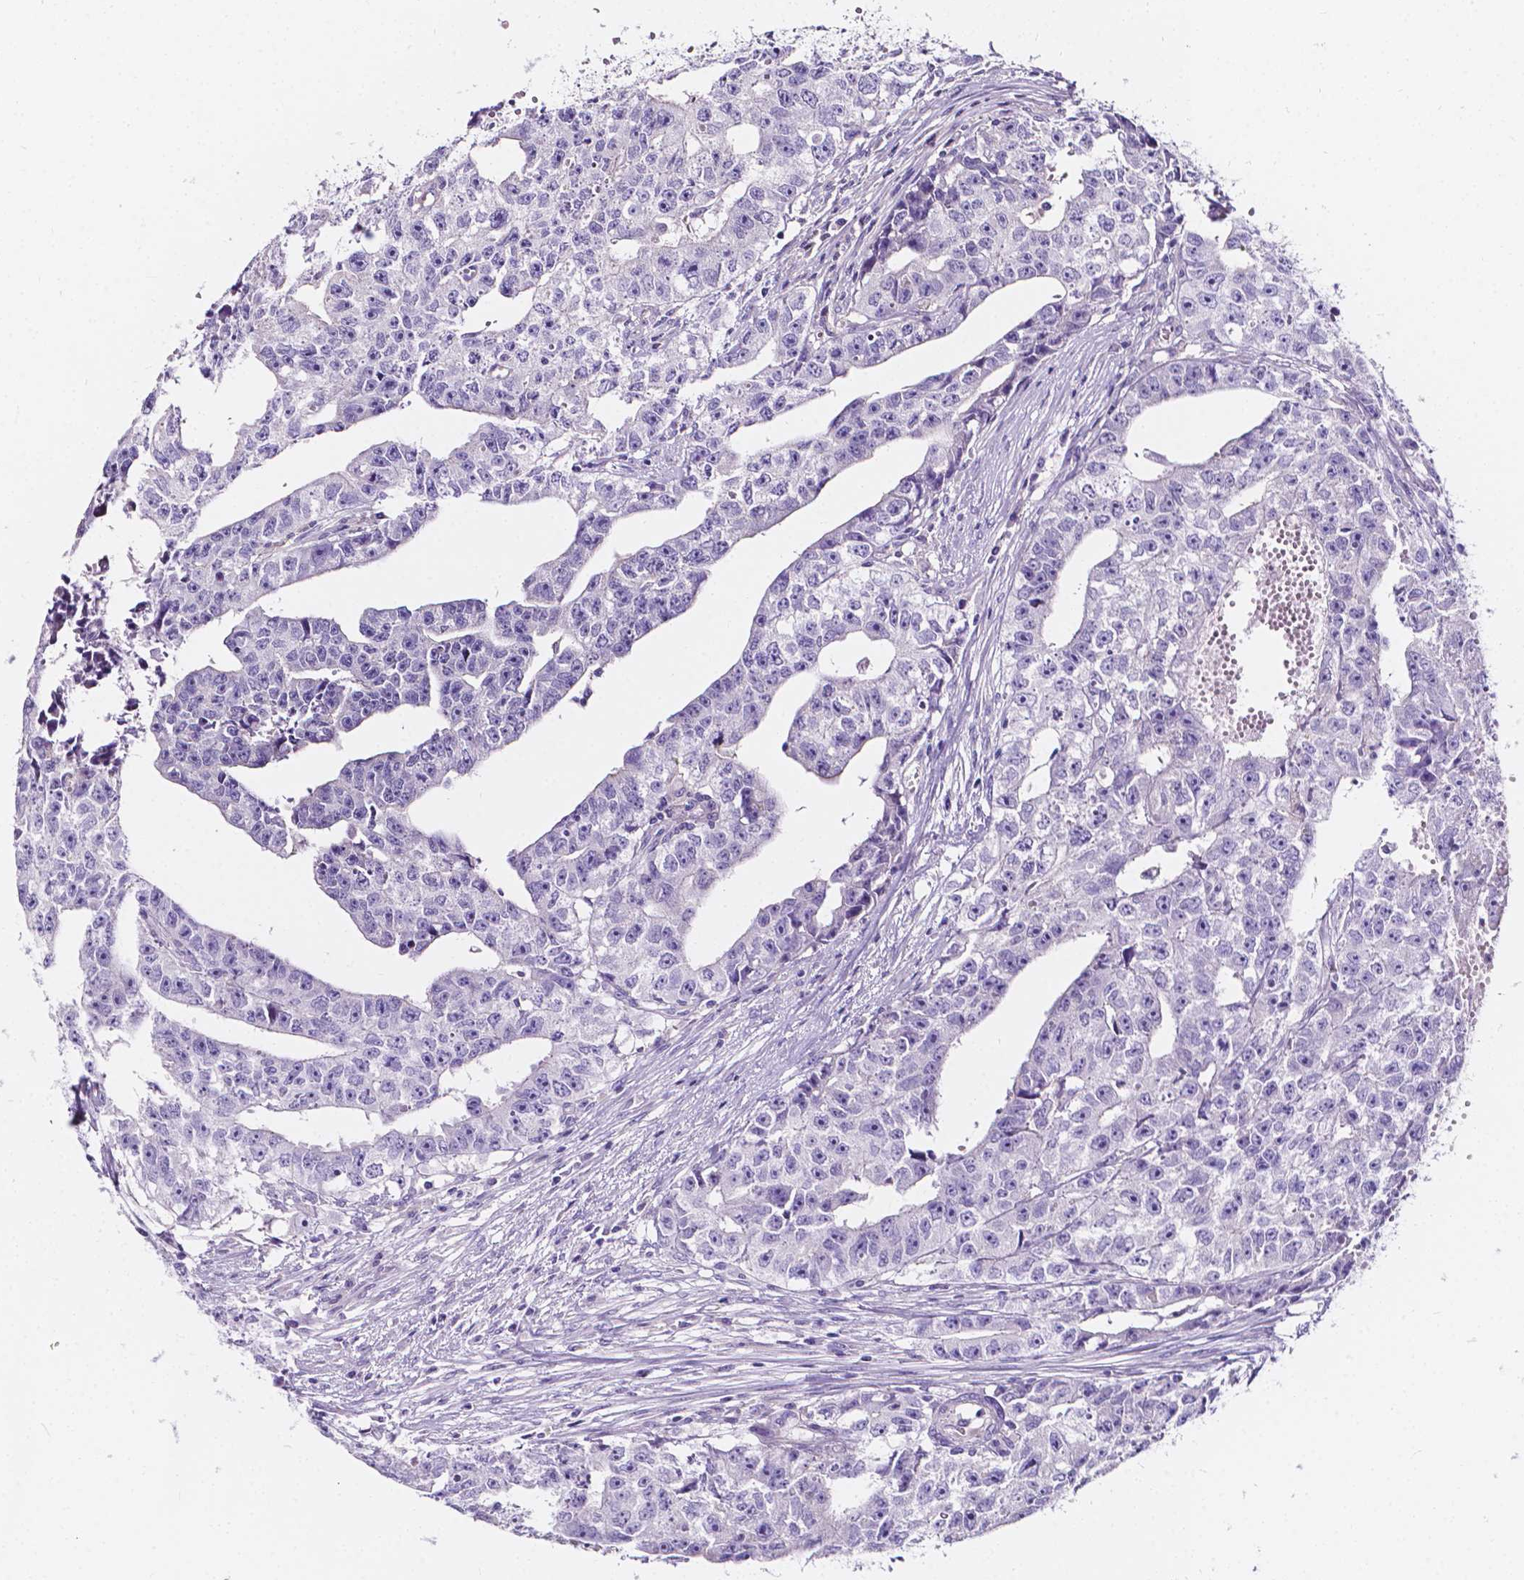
{"staining": {"intensity": "negative", "quantity": "none", "location": "none"}, "tissue": "testis cancer", "cell_type": "Tumor cells", "image_type": "cancer", "snomed": [{"axis": "morphology", "description": "Carcinoma, Embryonal, NOS"}, {"axis": "morphology", "description": "Teratoma, malignant, NOS"}, {"axis": "topography", "description": "Testis"}], "caption": "Immunohistochemical staining of testis cancer displays no significant expression in tumor cells.", "gene": "CLSTN2", "patient": {"sex": "male", "age": 24}}